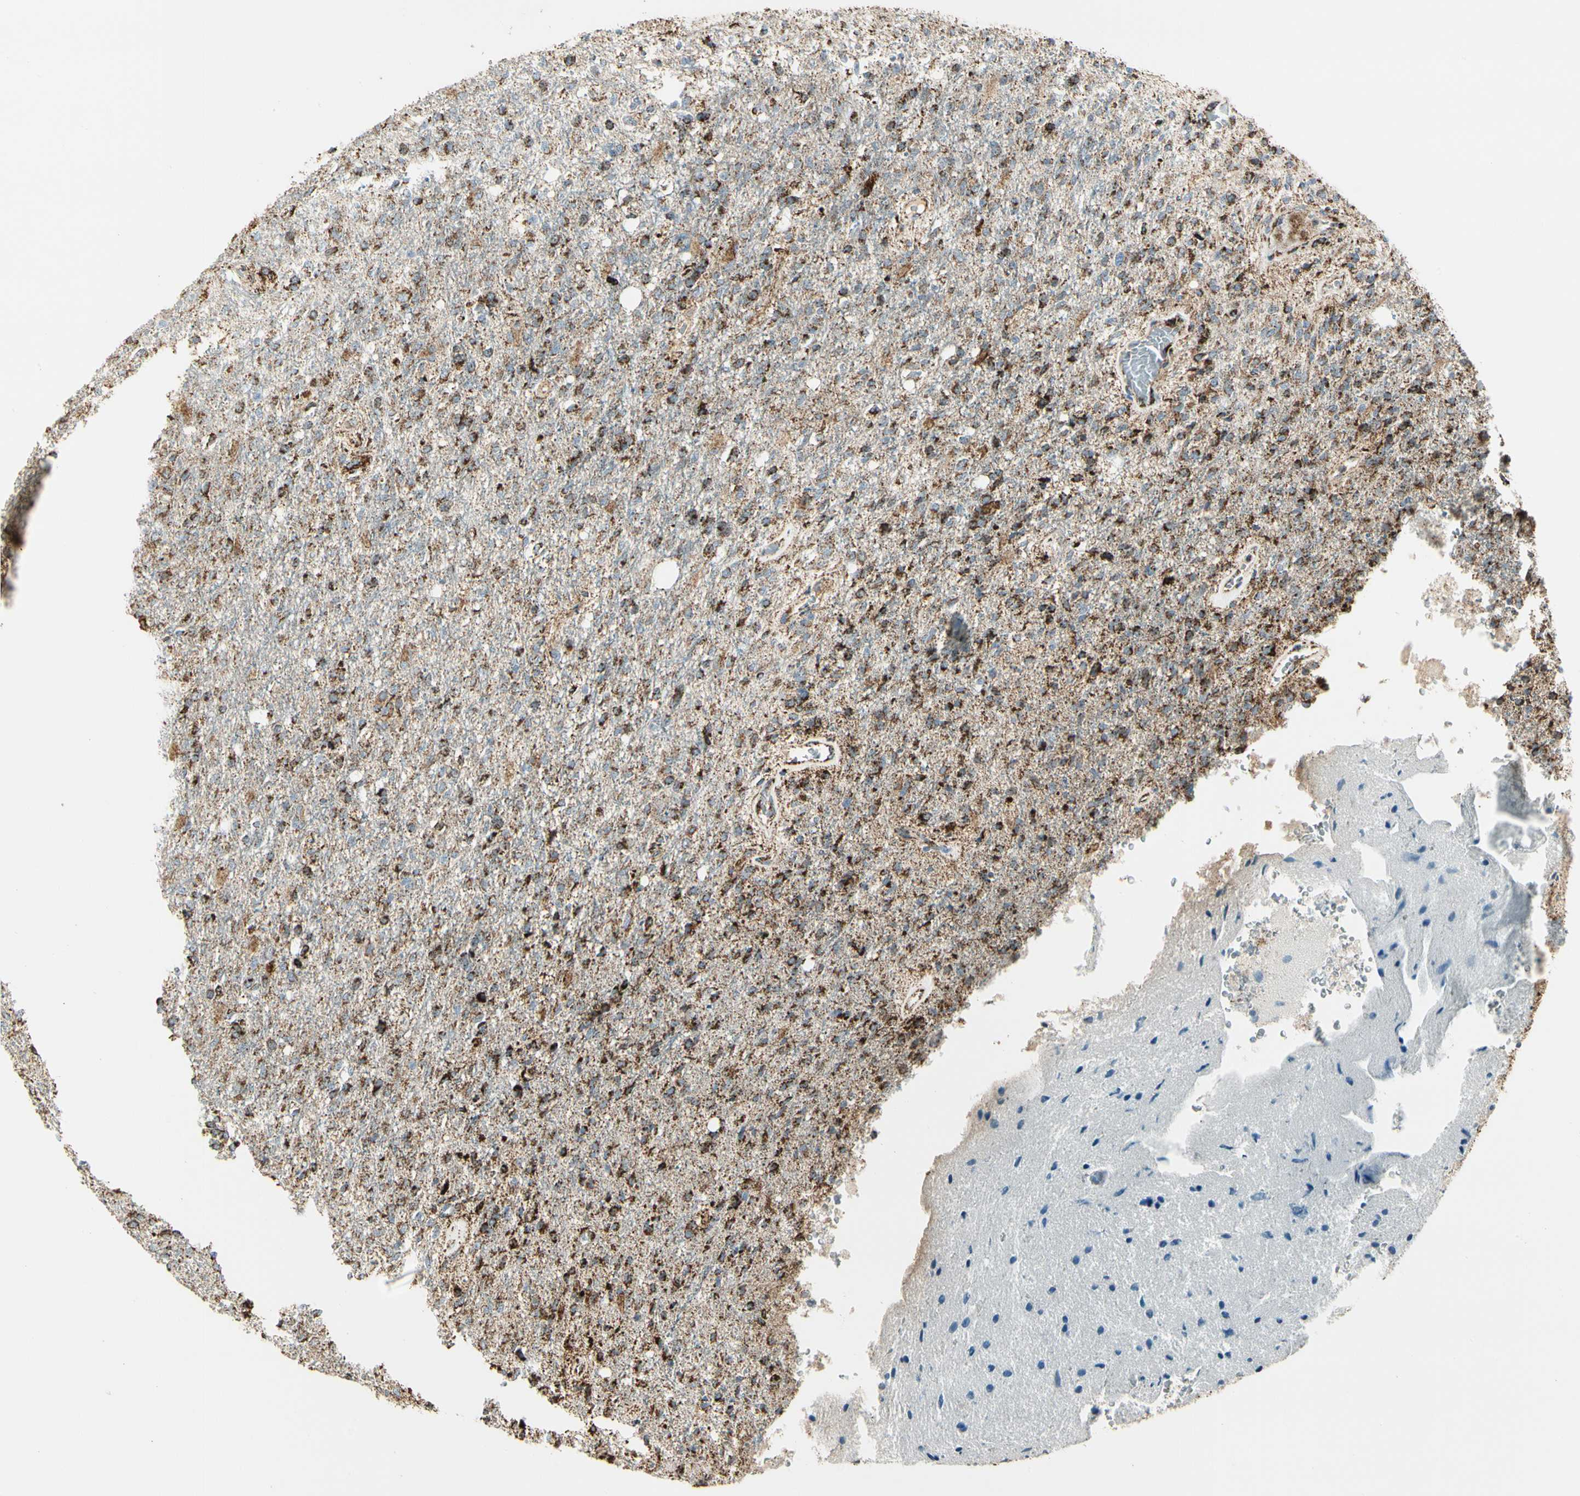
{"staining": {"intensity": "strong", "quantity": ">75%", "location": "cytoplasmic/membranous"}, "tissue": "glioma", "cell_type": "Tumor cells", "image_type": "cancer", "snomed": [{"axis": "morphology", "description": "Normal tissue, NOS"}, {"axis": "morphology", "description": "Glioma, malignant, High grade"}, {"axis": "topography", "description": "Cerebral cortex"}], "caption": "A photomicrograph of glioma stained for a protein displays strong cytoplasmic/membranous brown staining in tumor cells.", "gene": "ME2", "patient": {"sex": "male", "age": 77}}